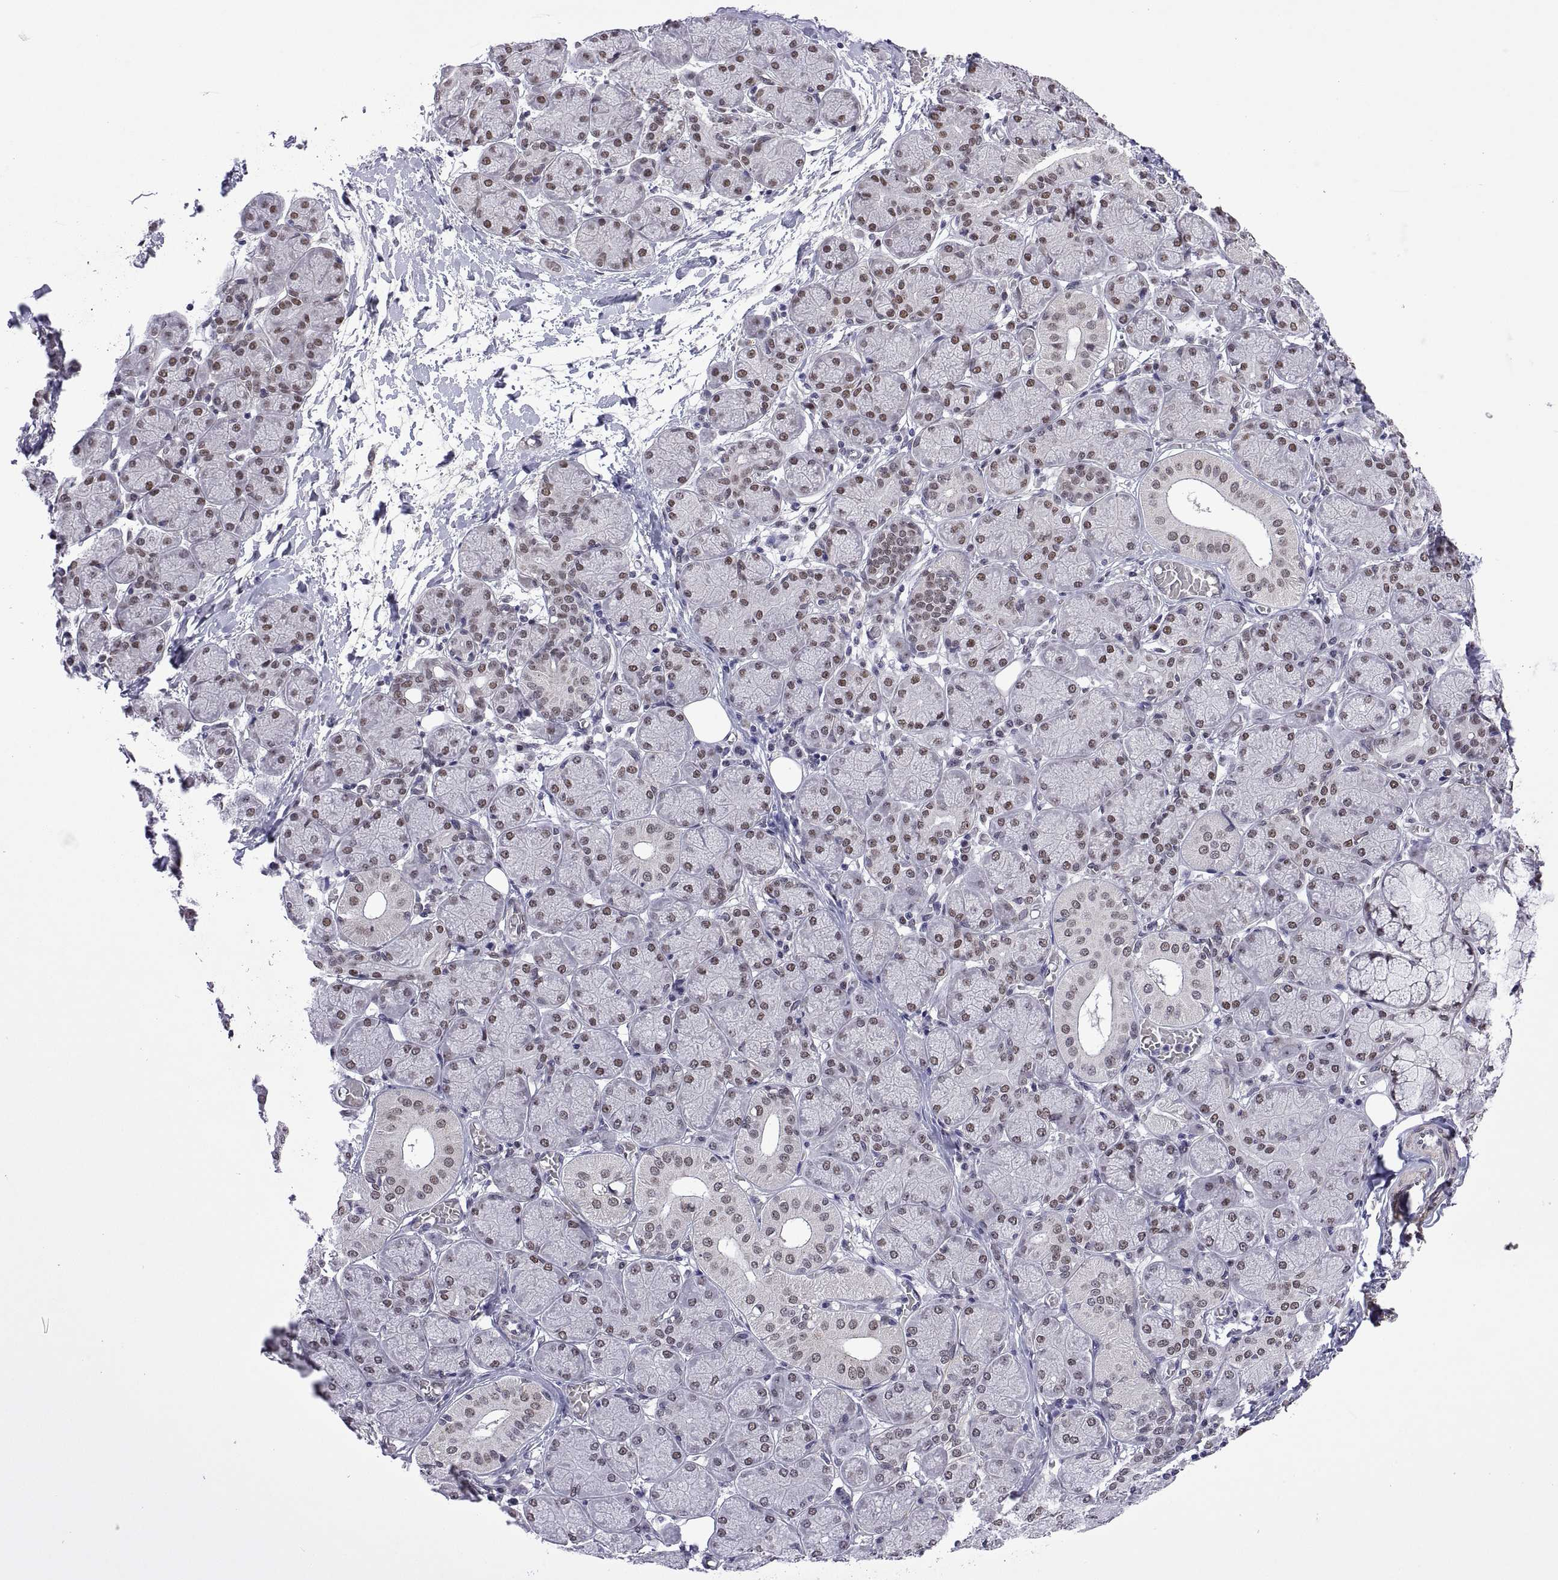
{"staining": {"intensity": "moderate", "quantity": "25%-75%", "location": "nuclear"}, "tissue": "salivary gland", "cell_type": "Glandular cells", "image_type": "normal", "snomed": [{"axis": "morphology", "description": "Normal tissue, NOS"}, {"axis": "topography", "description": "Salivary gland"}, {"axis": "topography", "description": "Peripheral nerve tissue"}], "caption": "Salivary gland stained with DAB (3,3'-diaminobenzidine) immunohistochemistry demonstrates medium levels of moderate nuclear expression in approximately 25%-75% of glandular cells. (brown staining indicates protein expression, while blue staining denotes nuclei).", "gene": "NR4A1", "patient": {"sex": "female", "age": 24}}